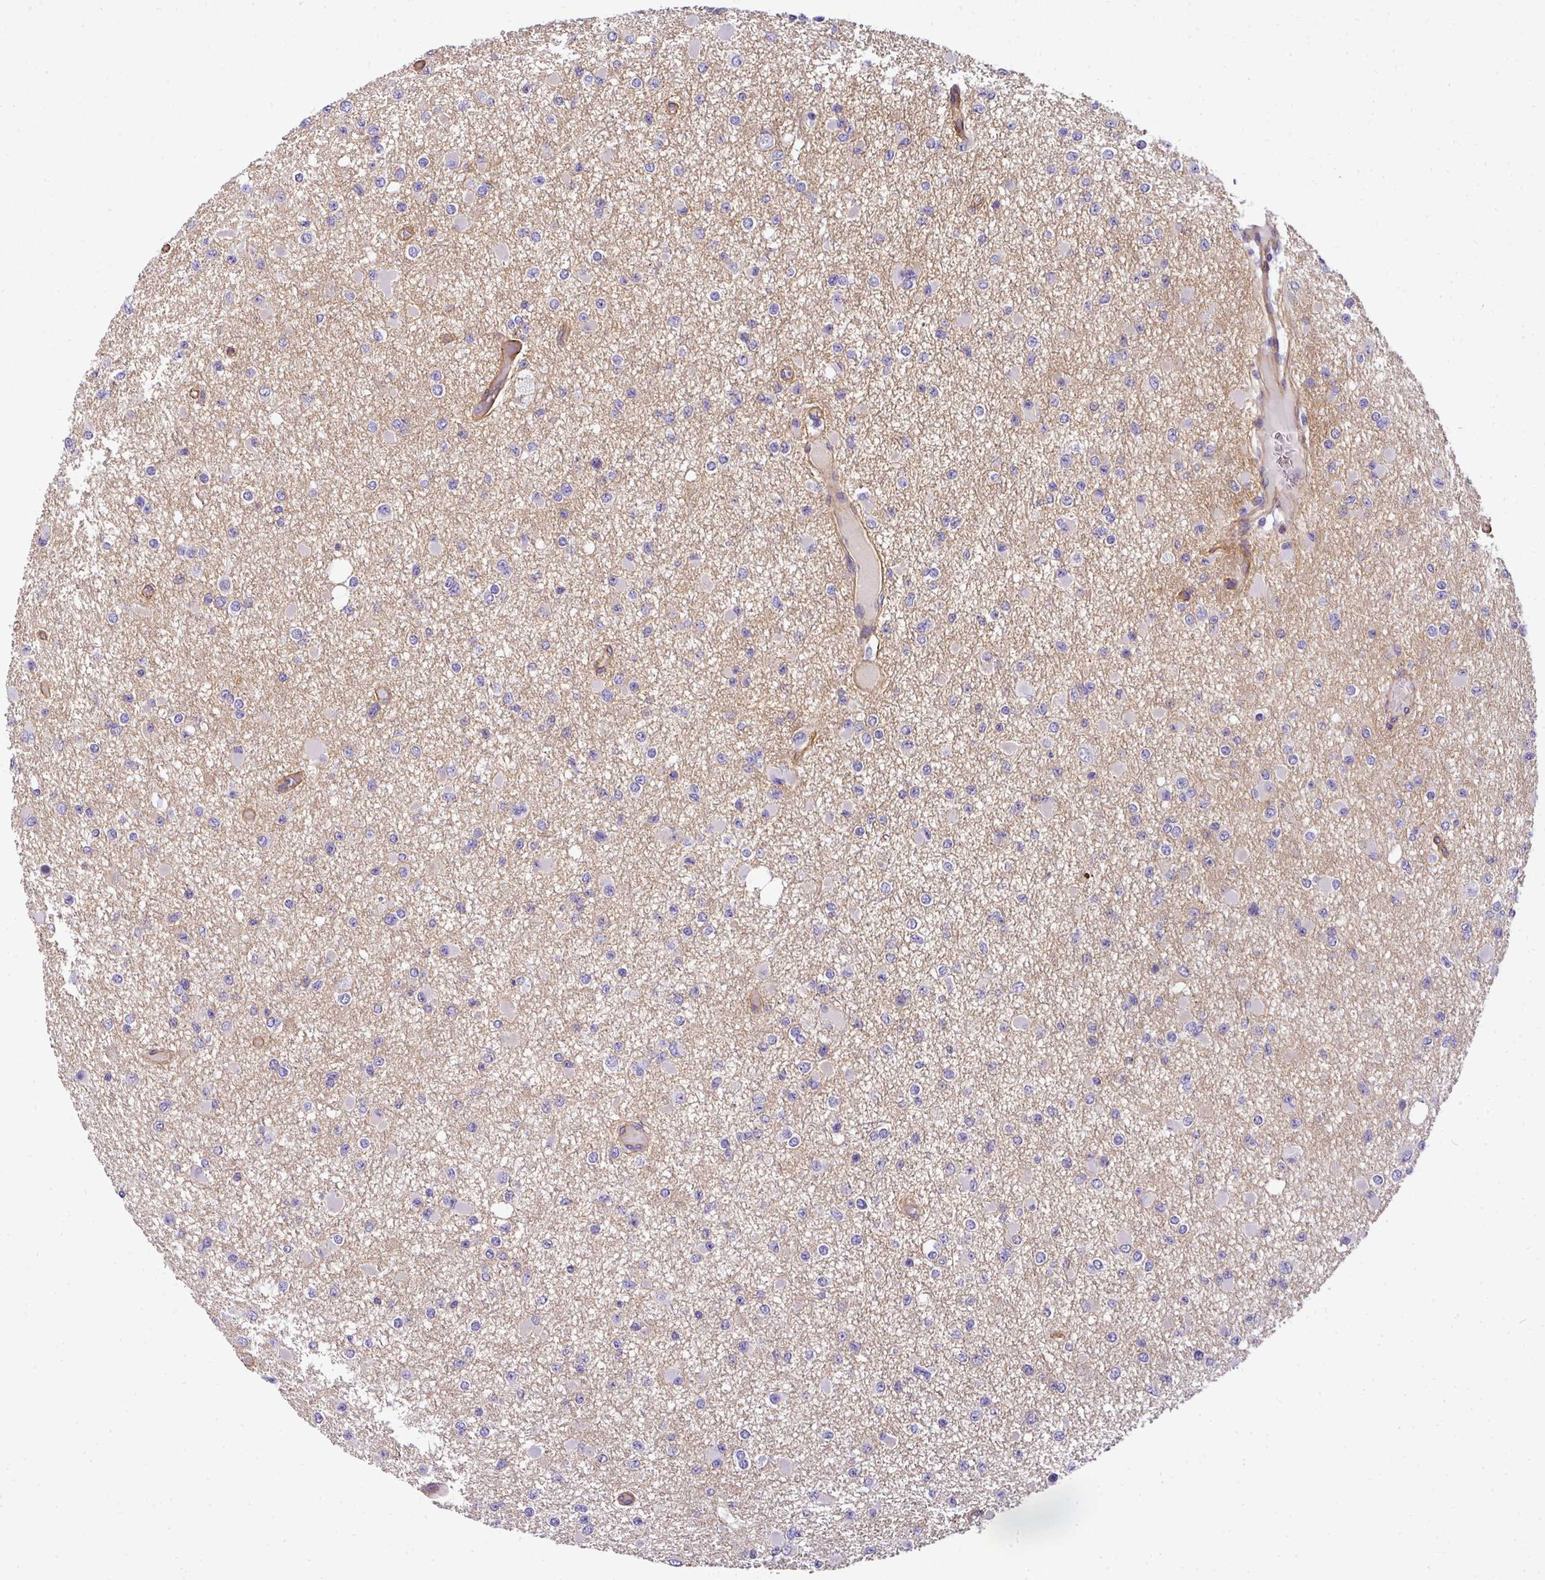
{"staining": {"intensity": "negative", "quantity": "none", "location": "none"}, "tissue": "glioma", "cell_type": "Tumor cells", "image_type": "cancer", "snomed": [{"axis": "morphology", "description": "Glioma, malignant, Low grade"}, {"axis": "topography", "description": "Brain"}], "caption": "Immunohistochemistry image of neoplastic tissue: glioma stained with DAB (3,3'-diaminobenzidine) exhibits no significant protein staining in tumor cells.", "gene": "OR11H4", "patient": {"sex": "female", "age": 22}}